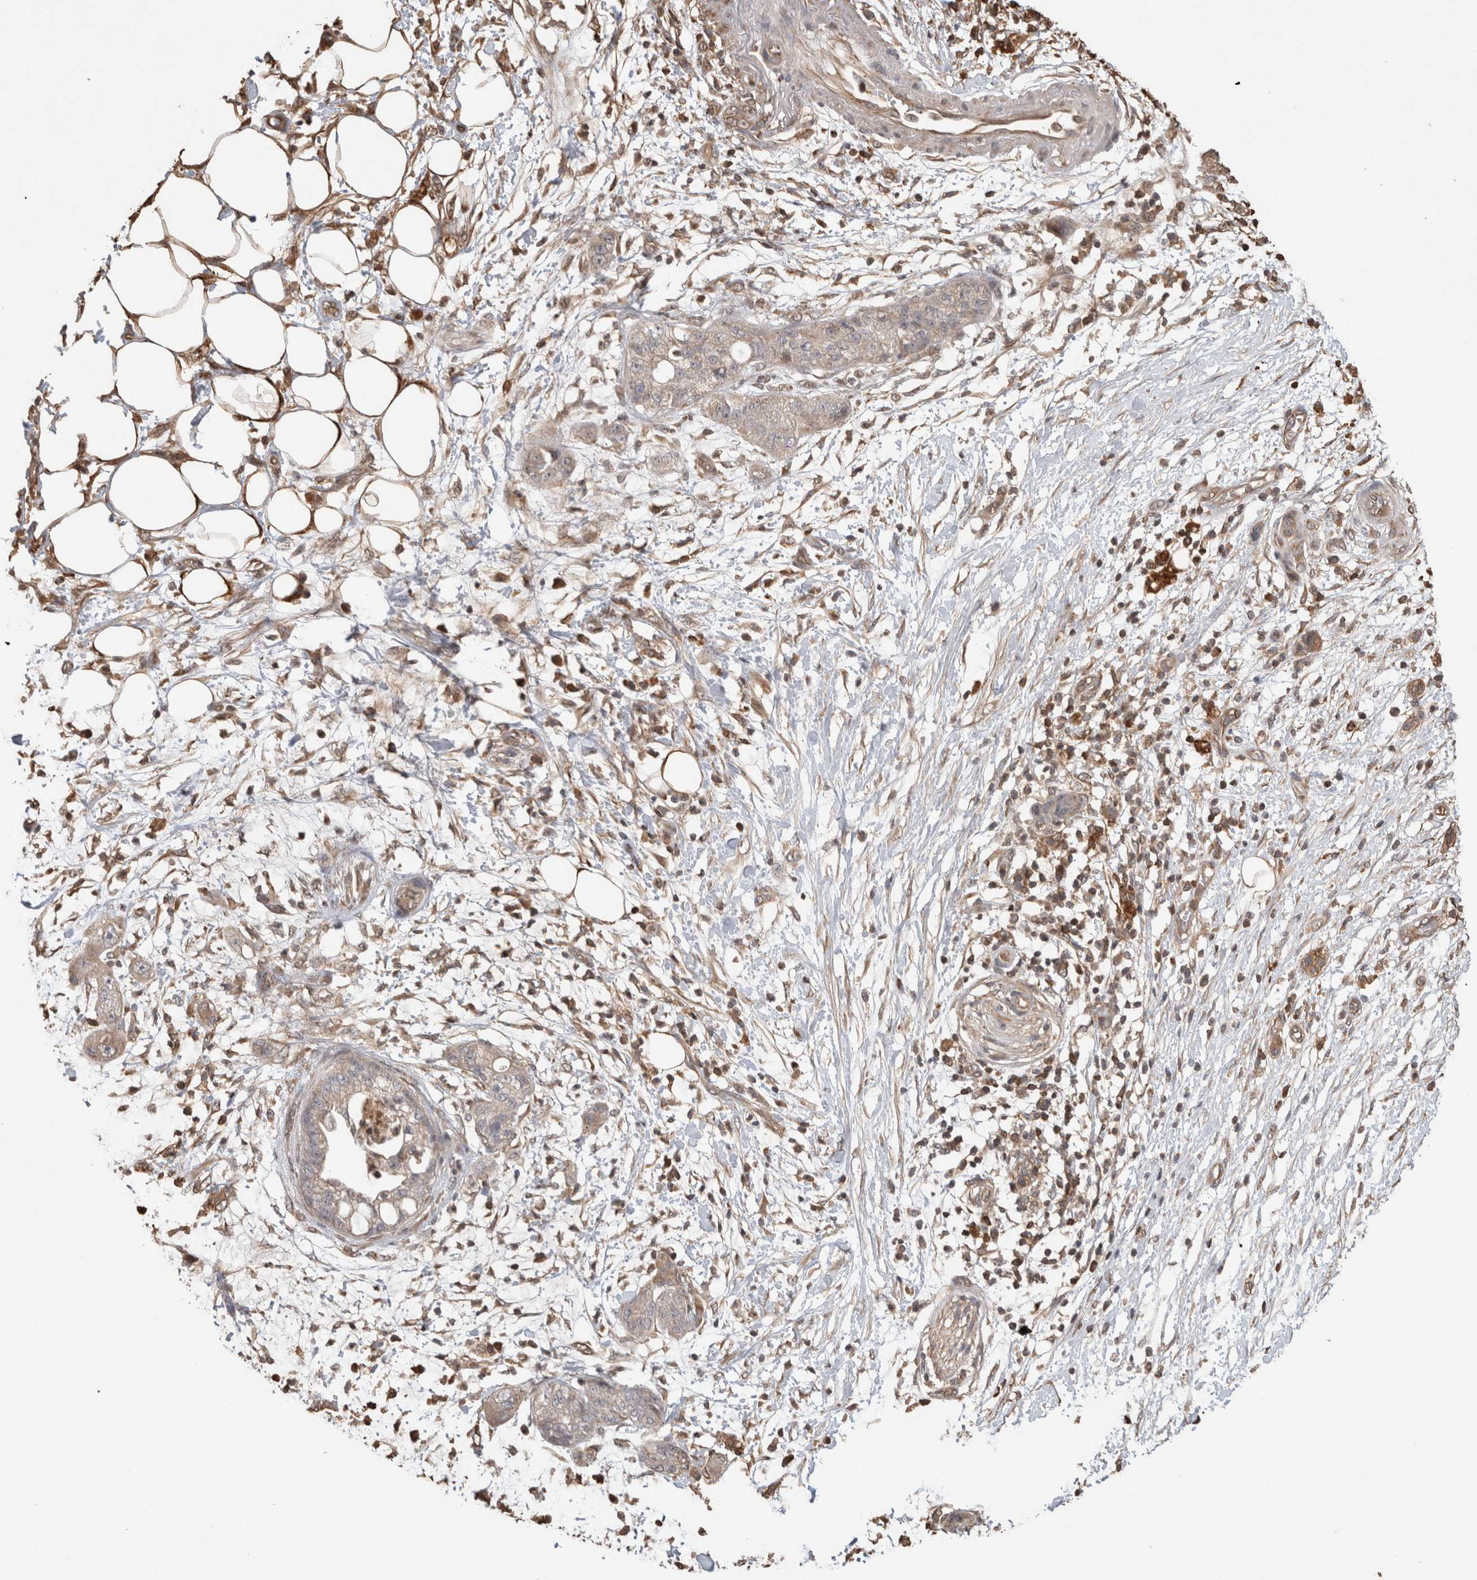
{"staining": {"intensity": "weak", "quantity": "<25%", "location": "cytoplasmic/membranous"}, "tissue": "pancreatic cancer", "cell_type": "Tumor cells", "image_type": "cancer", "snomed": [{"axis": "morphology", "description": "Adenocarcinoma, NOS"}, {"axis": "topography", "description": "Pancreas"}], "caption": "This image is of pancreatic cancer (adenocarcinoma) stained with immunohistochemistry (IHC) to label a protein in brown with the nuclei are counter-stained blue. There is no expression in tumor cells.", "gene": "TRIM5", "patient": {"sex": "female", "age": 78}}